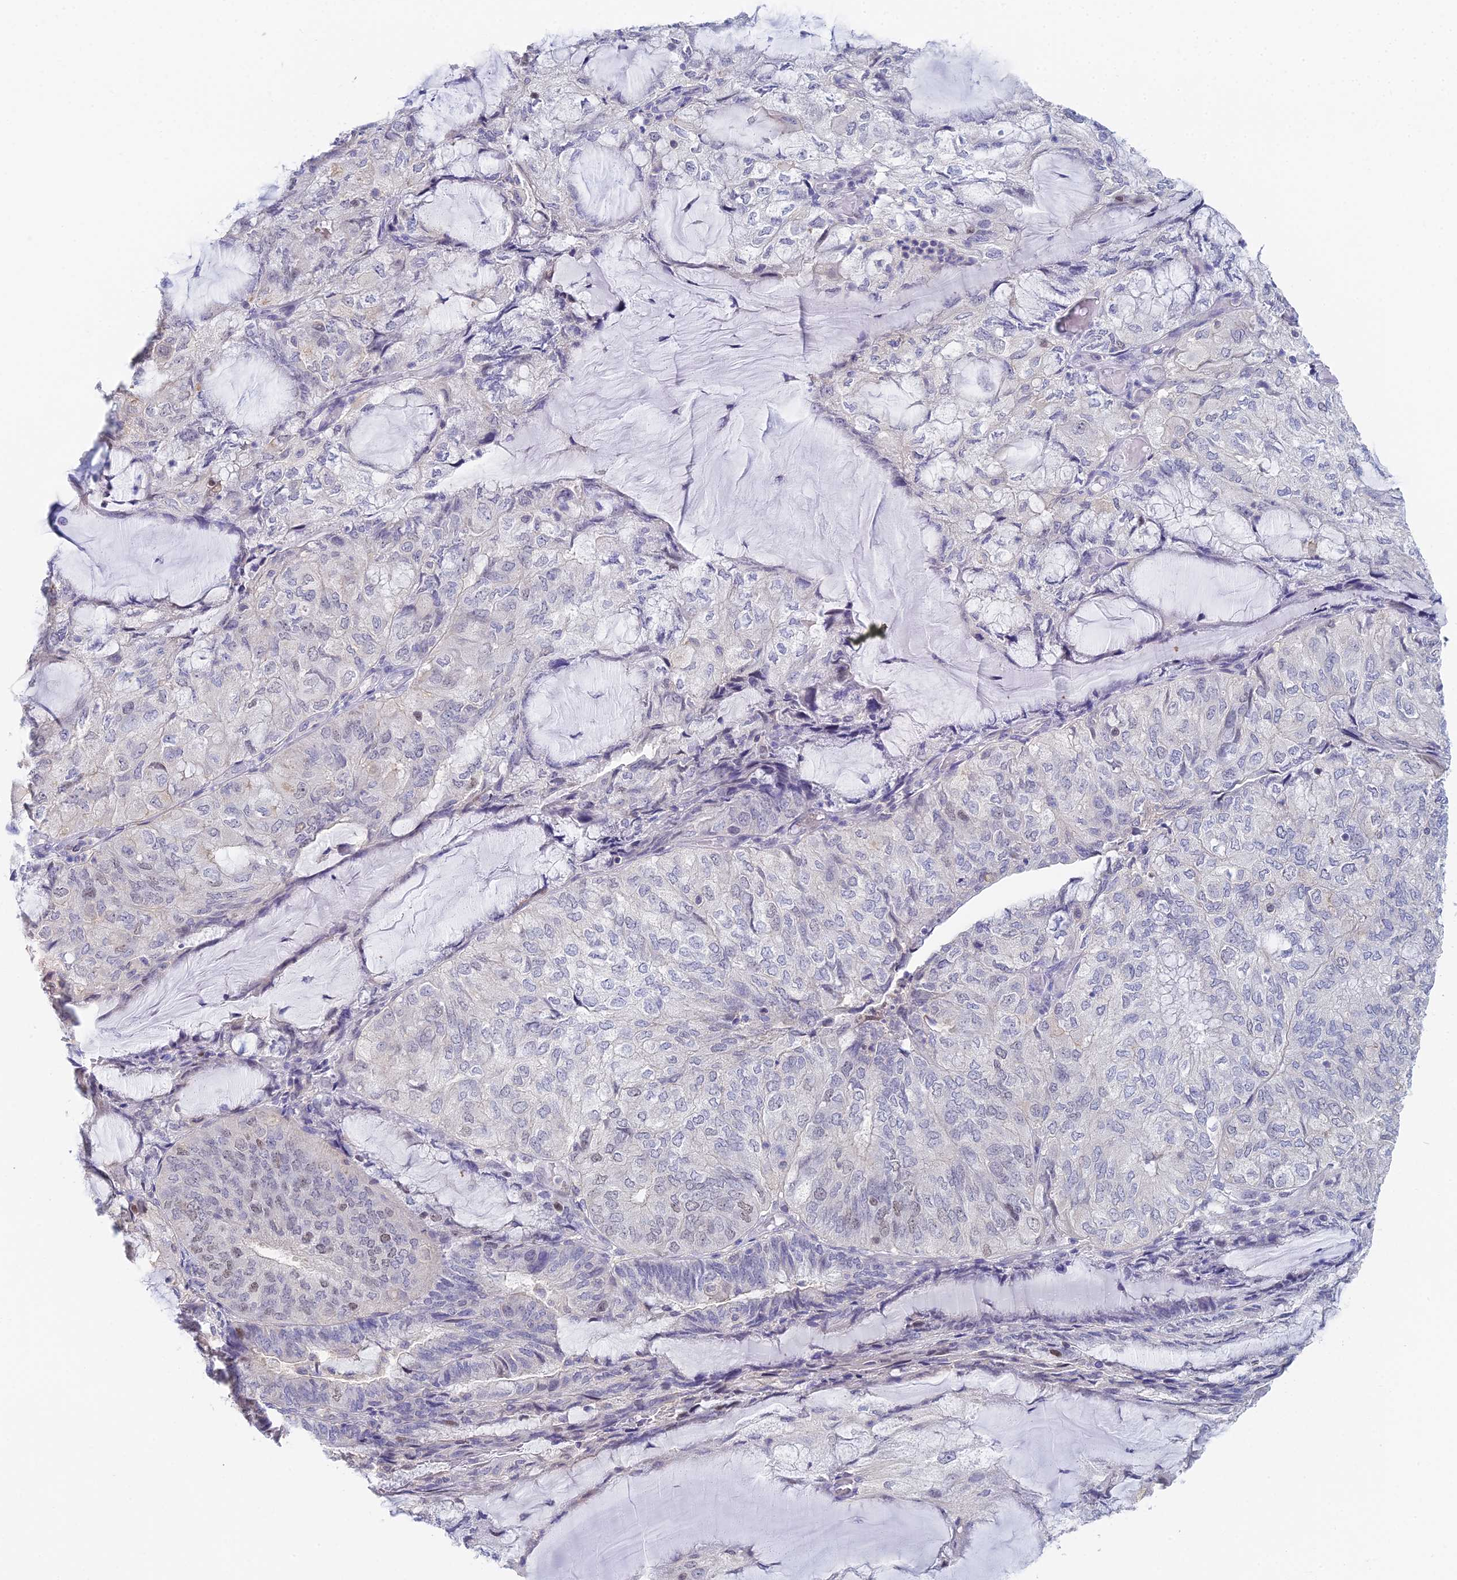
{"staining": {"intensity": "negative", "quantity": "none", "location": "none"}, "tissue": "endometrial cancer", "cell_type": "Tumor cells", "image_type": "cancer", "snomed": [{"axis": "morphology", "description": "Adenocarcinoma, NOS"}, {"axis": "topography", "description": "Endometrium"}], "caption": "A high-resolution histopathology image shows IHC staining of endometrial cancer, which exhibits no significant expression in tumor cells. (DAB (3,3'-diaminobenzidine) immunohistochemistry (IHC) with hematoxylin counter stain).", "gene": "MCM2", "patient": {"sex": "female", "age": 81}}